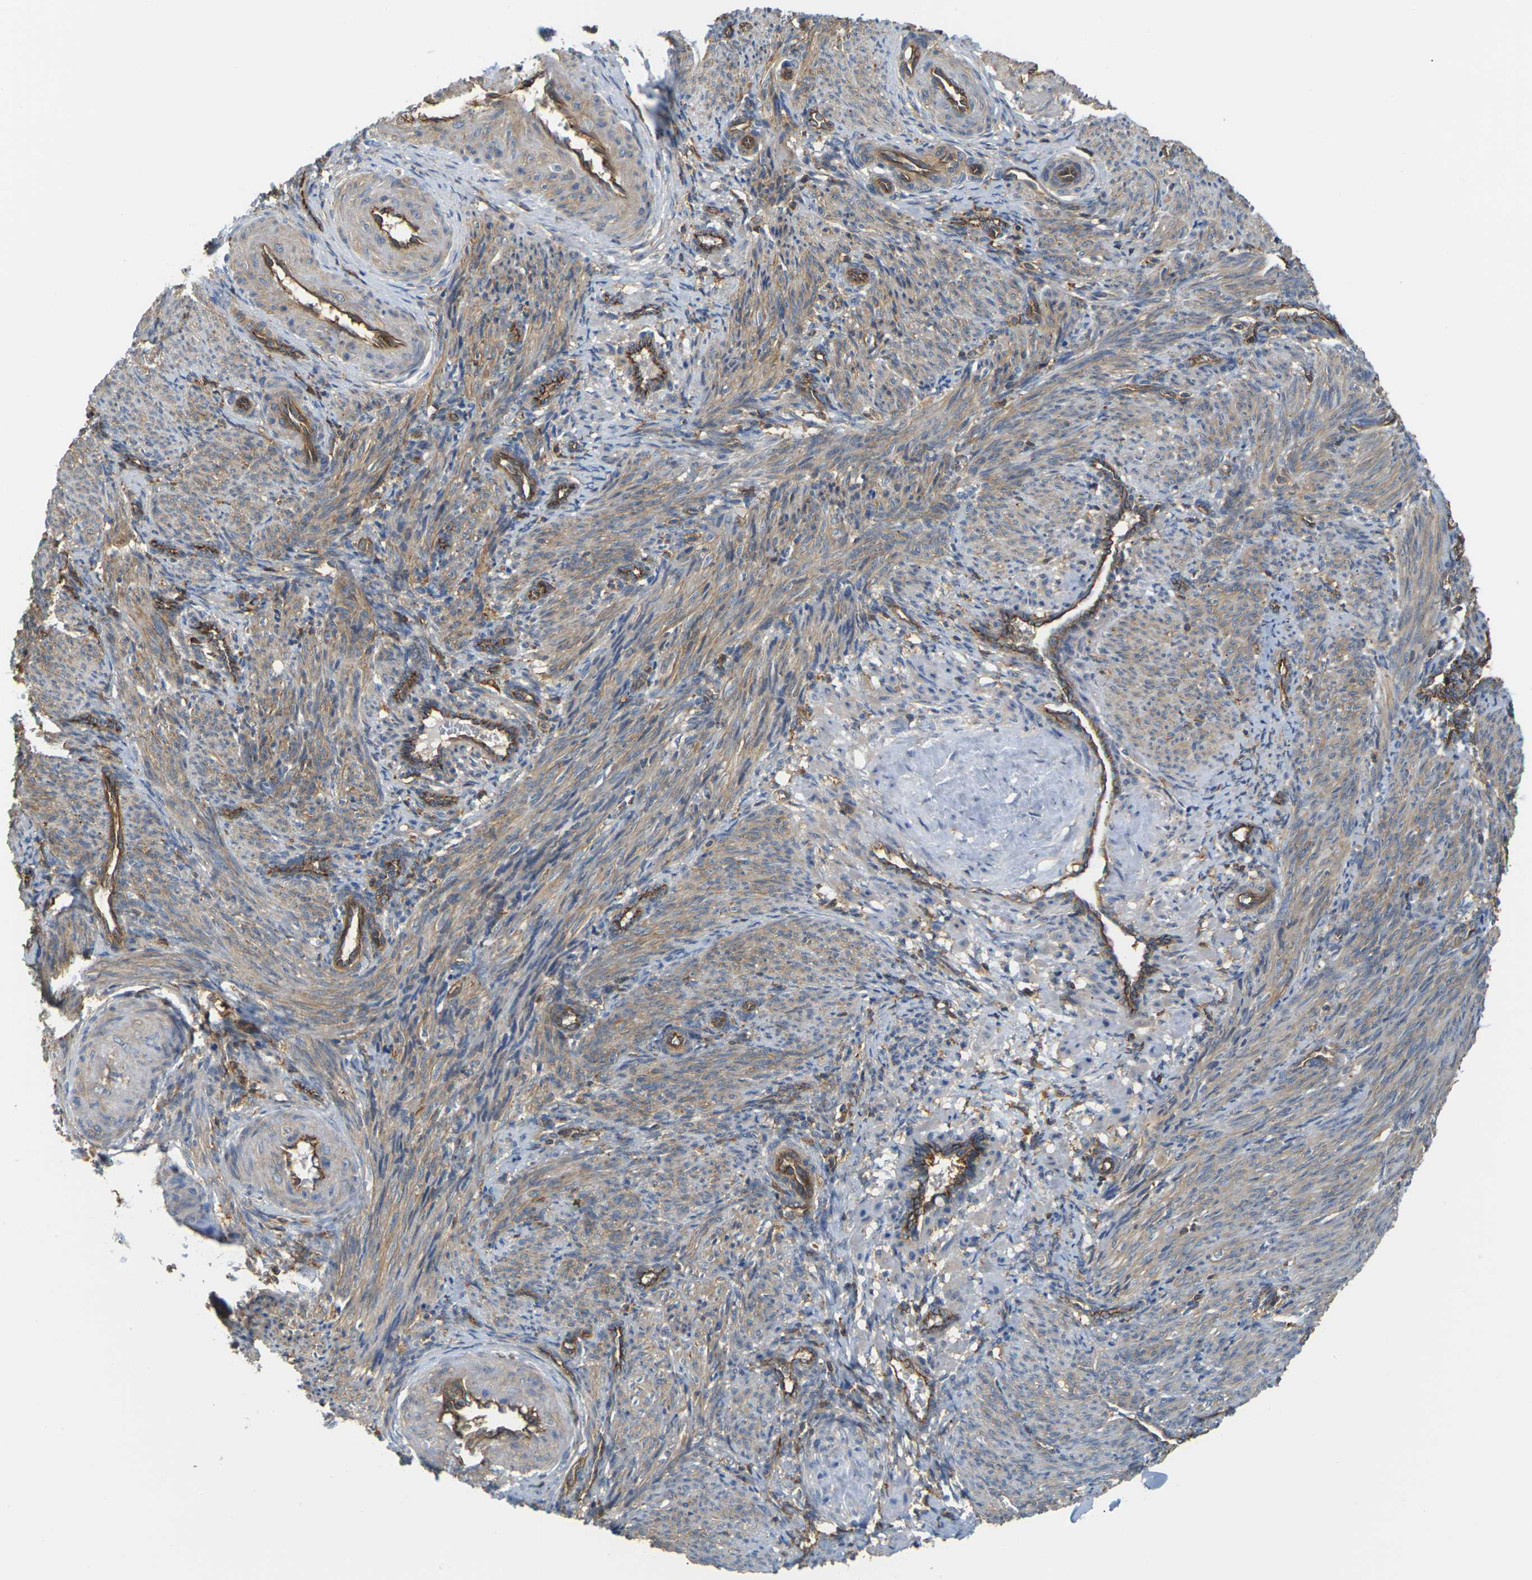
{"staining": {"intensity": "moderate", "quantity": ">75%", "location": "cytoplasmic/membranous"}, "tissue": "smooth muscle", "cell_type": "Smooth muscle cells", "image_type": "normal", "snomed": [{"axis": "morphology", "description": "Normal tissue, NOS"}, {"axis": "topography", "description": "Endometrium"}], "caption": "Protein positivity by IHC displays moderate cytoplasmic/membranous positivity in approximately >75% of smooth muscle cells in unremarkable smooth muscle. (DAB (3,3'-diaminobenzidine) IHC with brightfield microscopy, high magnification).", "gene": "IQGAP1", "patient": {"sex": "female", "age": 33}}